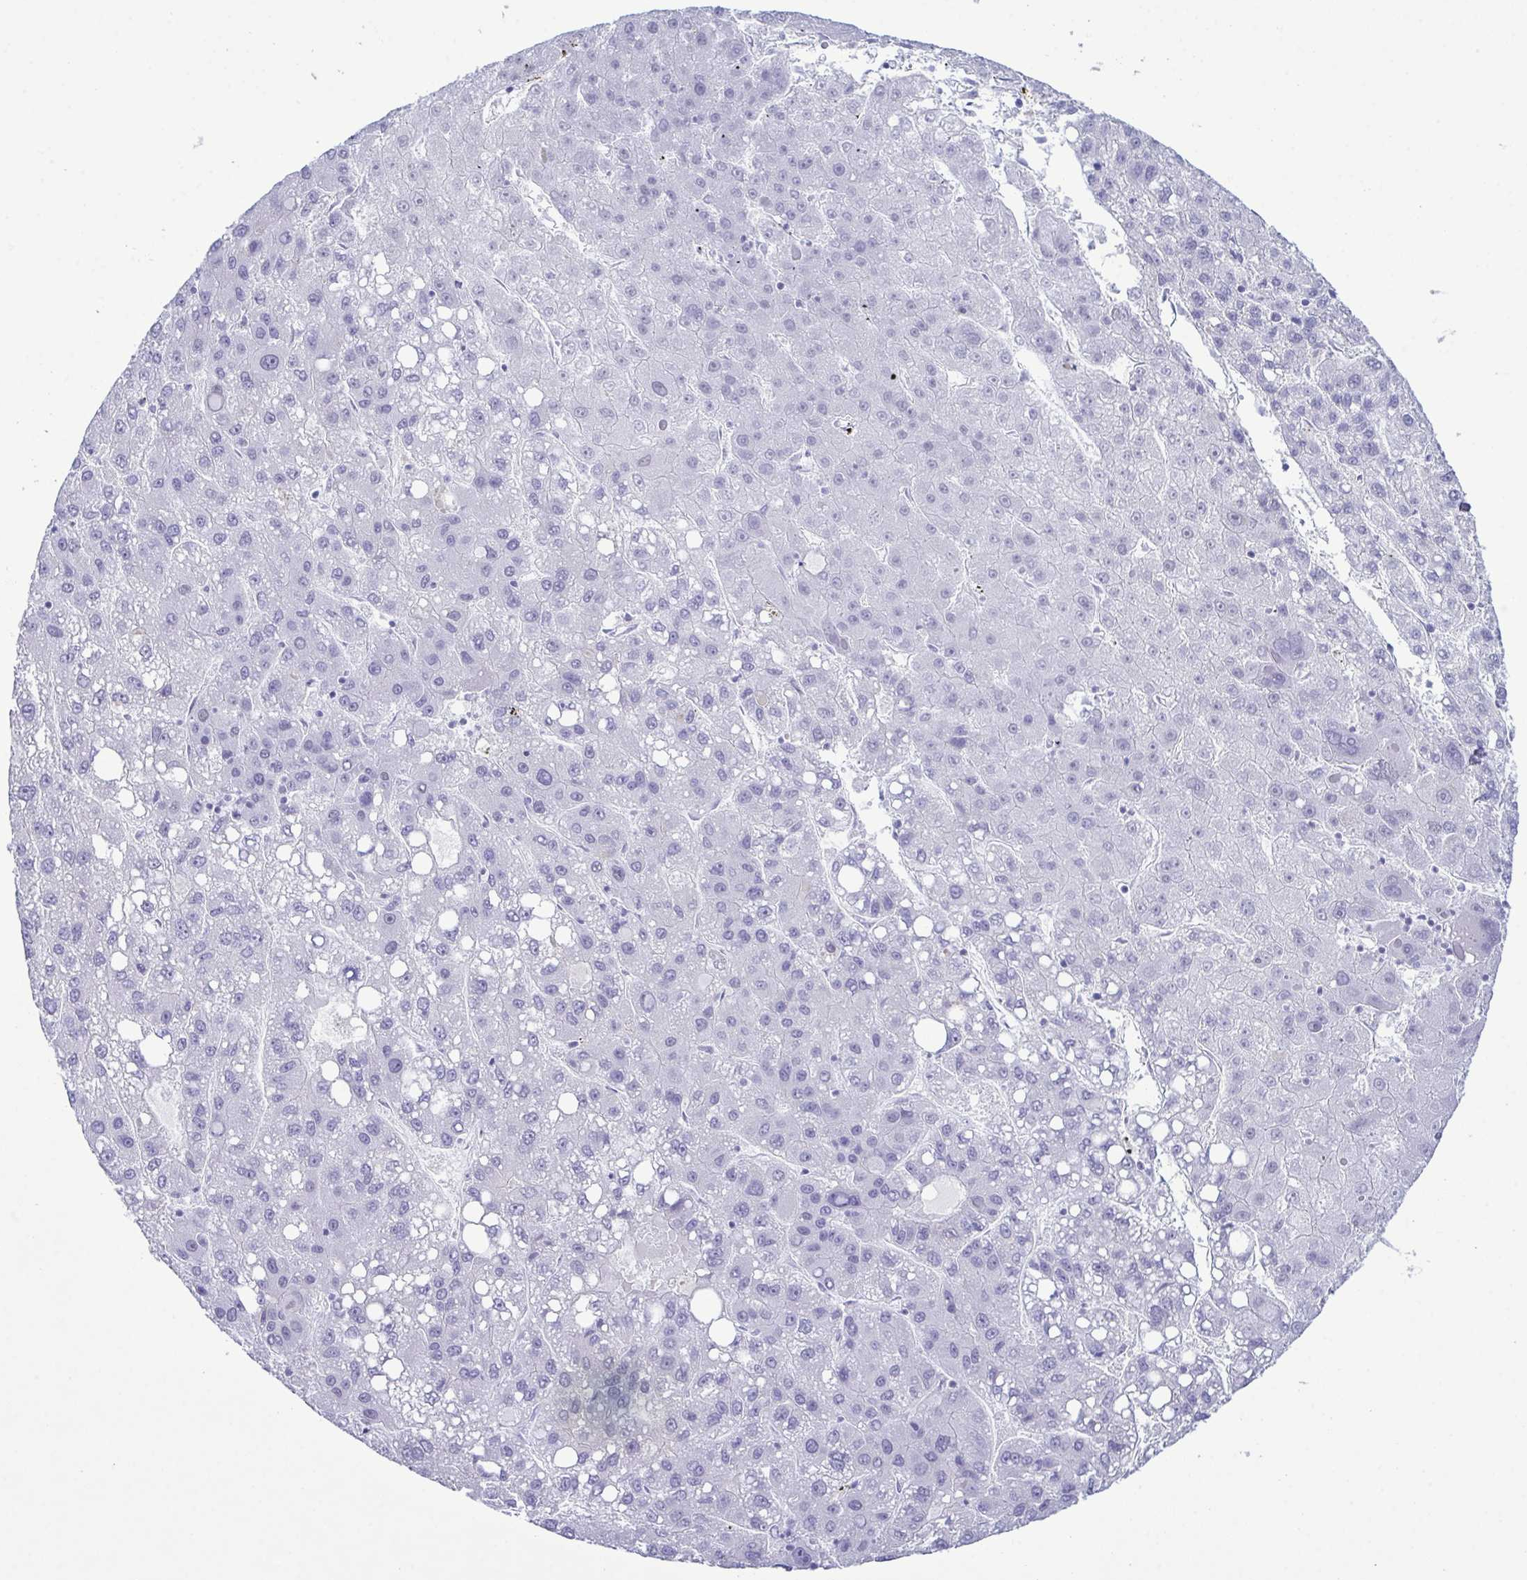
{"staining": {"intensity": "negative", "quantity": "none", "location": "none"}, "tissue": "liver cancer", "cell_type": "Tumor cells", "image_type": "cancer", "snomed": [{"axis": "morphology", "description": "Carcinoma, Hepatocellular, NOS"}, {"axis": "topography", "description": "Liver"}], "caption": "This is an immunohistochemistry (IHC) histopathology image of human liver hepatocellular carcinoma. There is no positivity in tumor cells.", "gene": "SUGP2", "patient": {"sex": "female", "age": 82}}